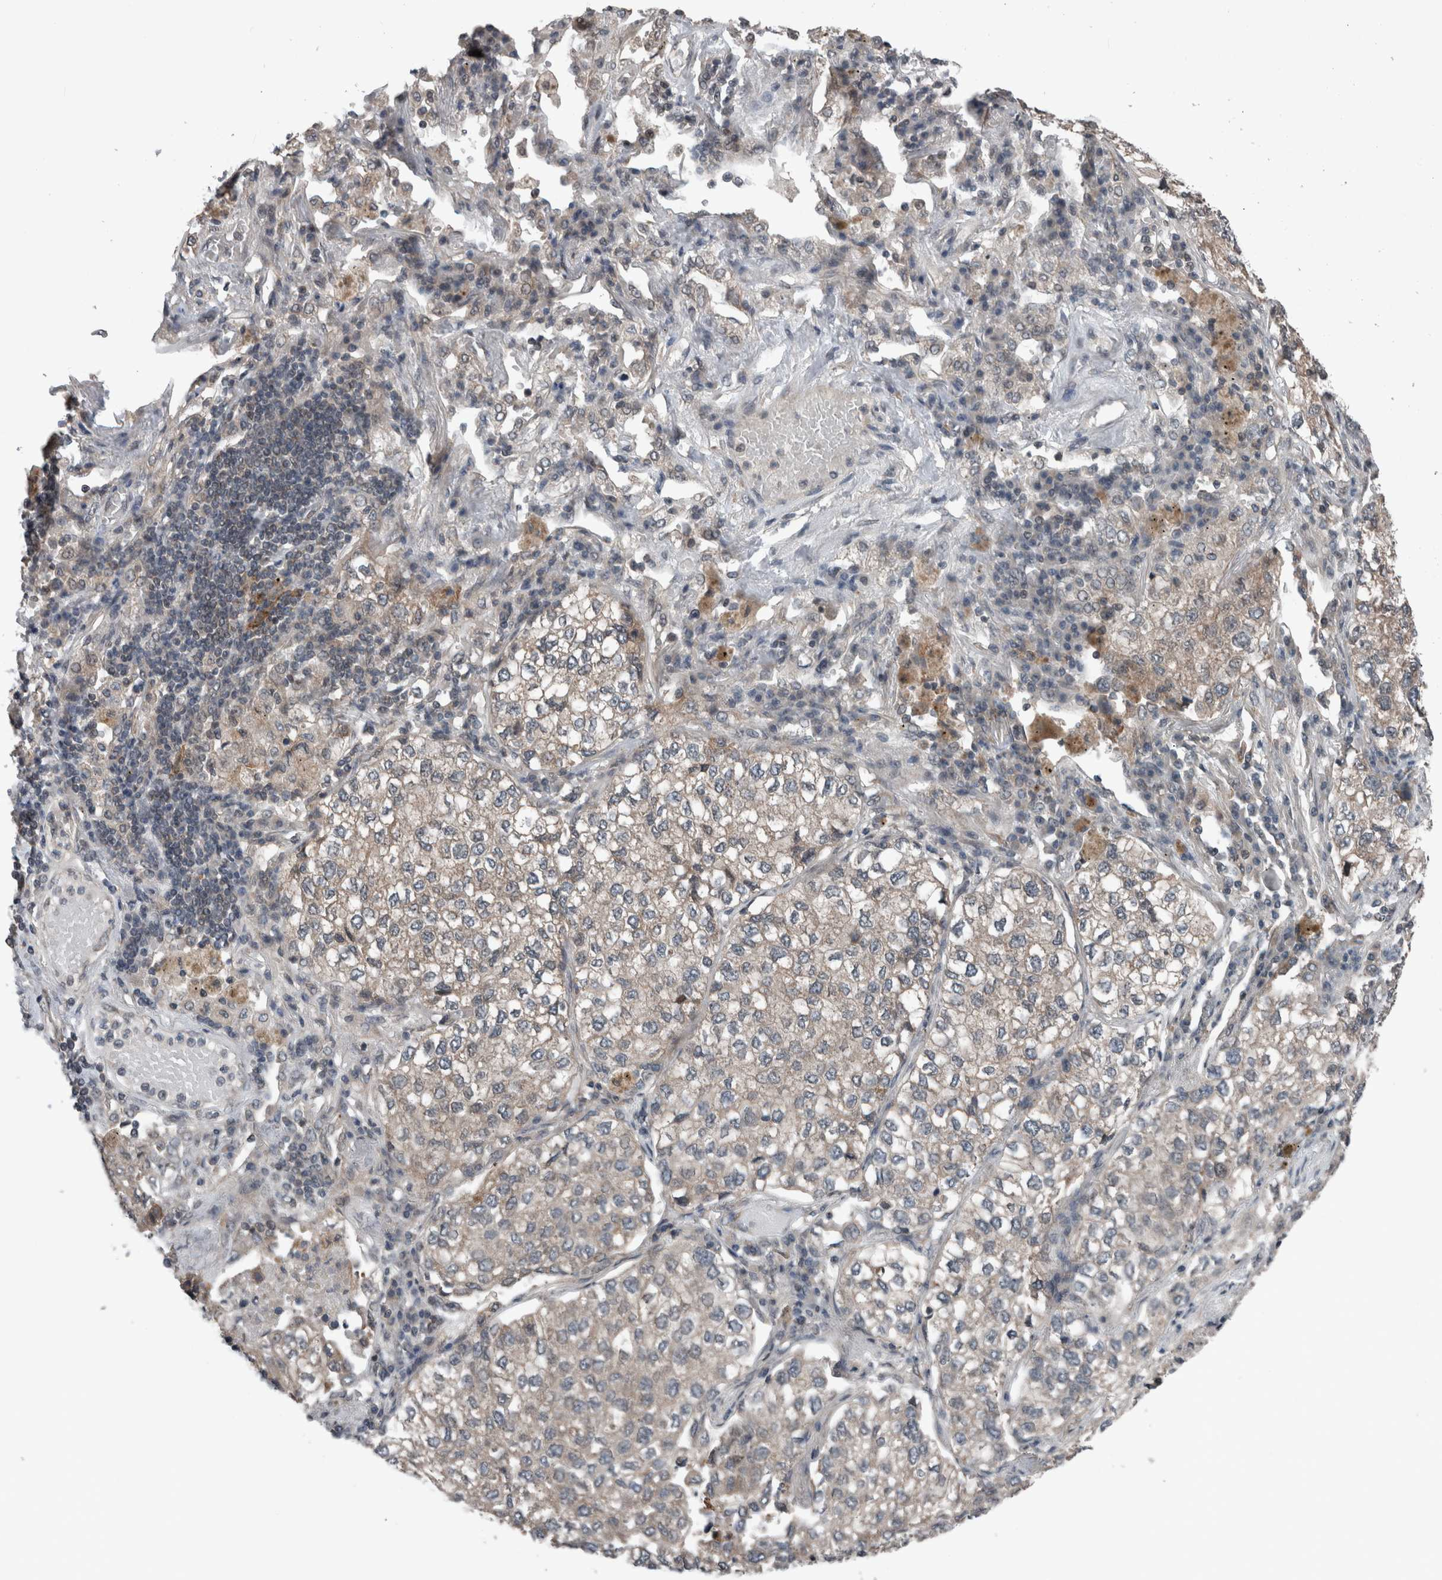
{"staining": {"intensity": "negative", "quantity": "none", "location": "none"}, "tissue": "lung cancer", "cell_type": "Tumor cells", "image_type": "cancer", "snomed": [{"axis": "morphology", "description": "Adenocarcinoma, NOS"}, {"axis": "topography", "description": "Lung"}], "caption": "The micrograph reveals no significant staining in tumor cells of adenocarcinoma (lung).", "gene": "ENY2", "patient": {"sex": "male", "age": 63}}